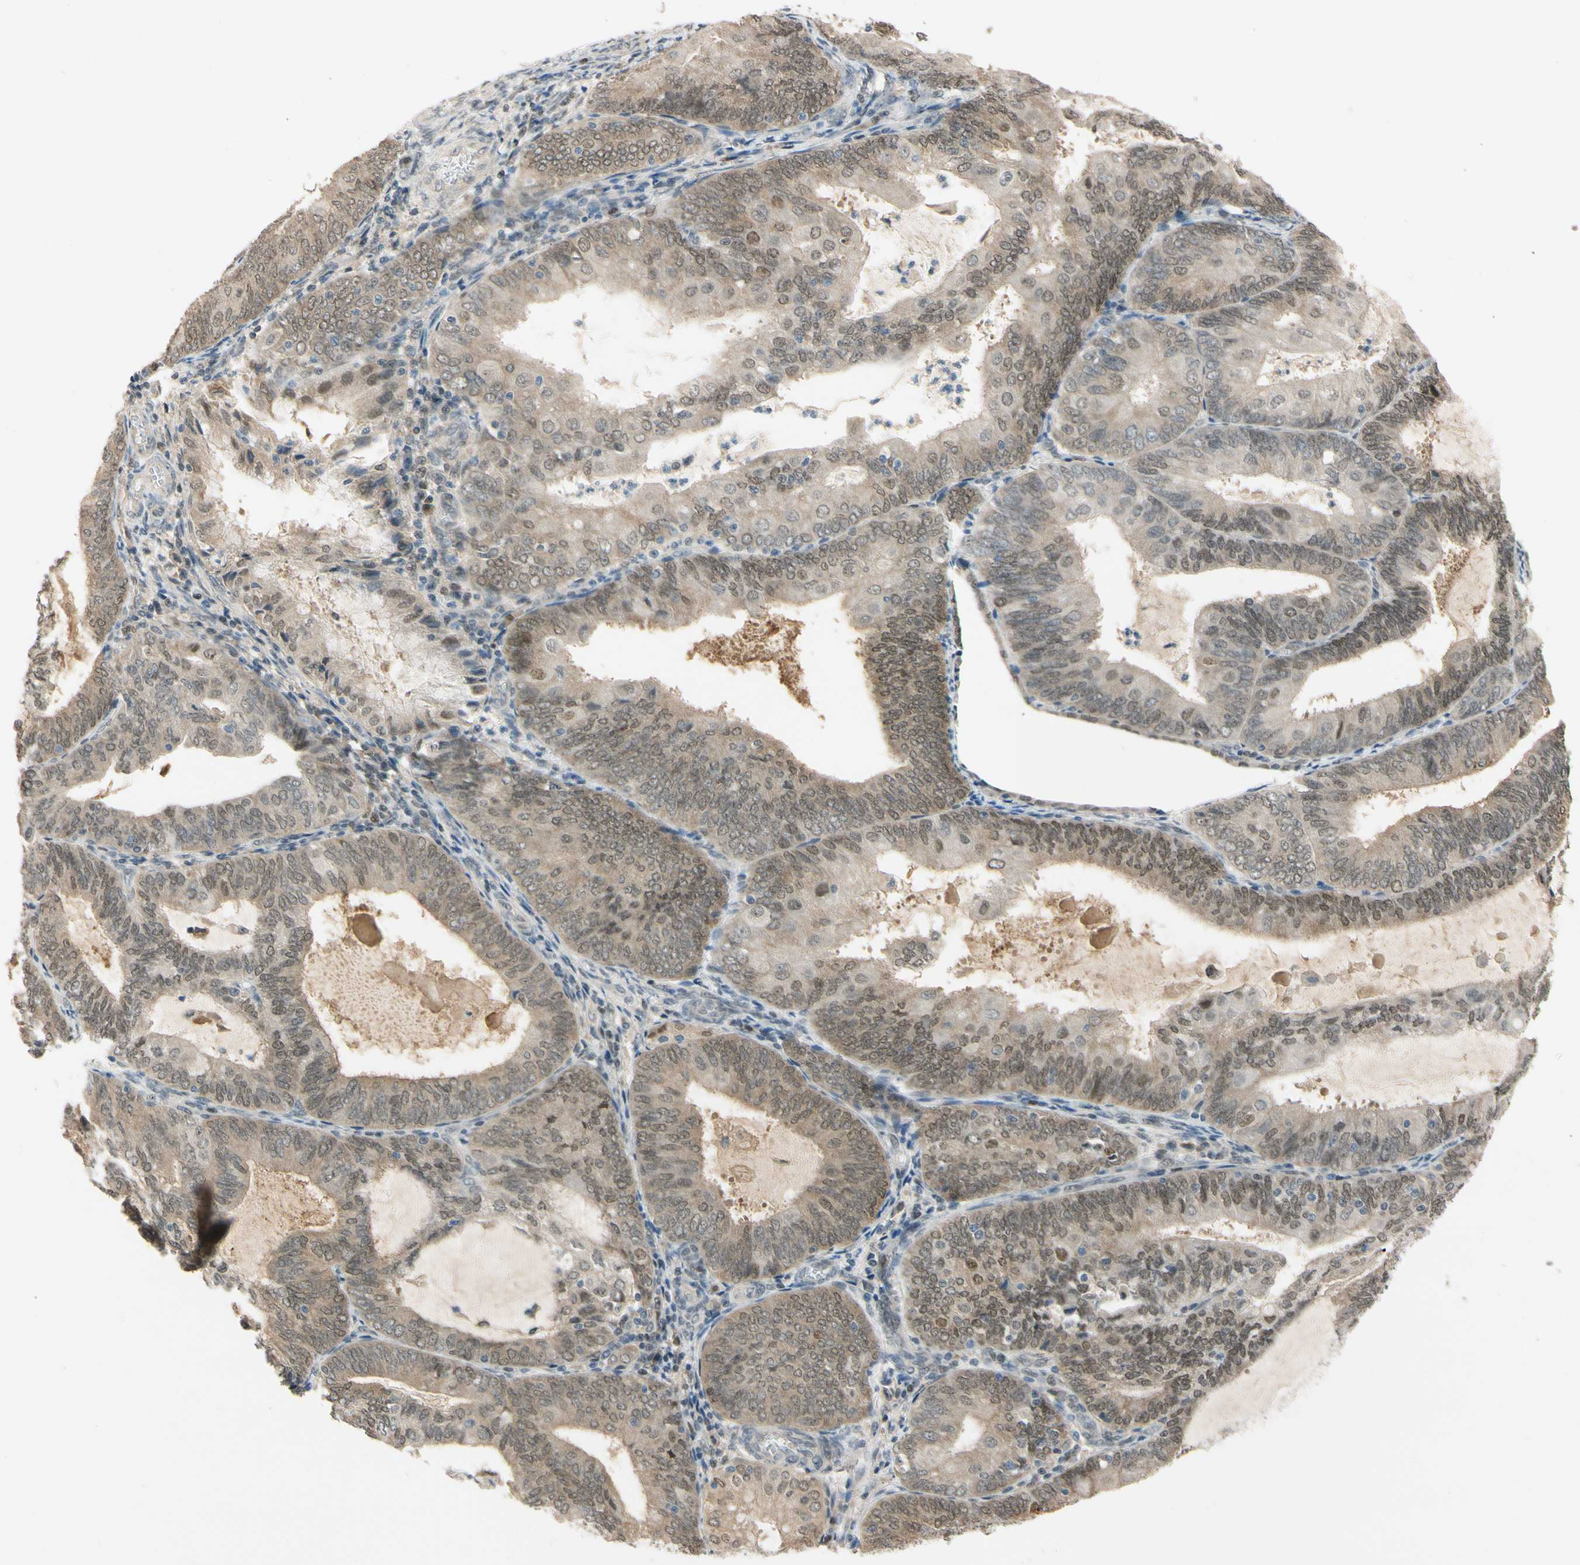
{"staining": {"intensity": "moderate", "quantity": ">75%", "location": "cytoplasmic/membranous,nuclear"}, "tissue": "endometrial cancer", "cell_type": "Tumor cells", "image_type": "cancer", "snomed": [{"axis": "morphology", "description": "Adenocarcinoma, NOS"}, {"axis": "topography", "description": "Endometrium"}], "caption": "Immunohistochemistry (IHC) micrograph of human endometrial cancer stained for a protein (brown), which displays medium levels of moderate cytoplasmic/membranous and nuclear expression in approximately >75% of tumor cells.", "gene": "RIOX2", "patient": {"sex": "female", "age": 81}}